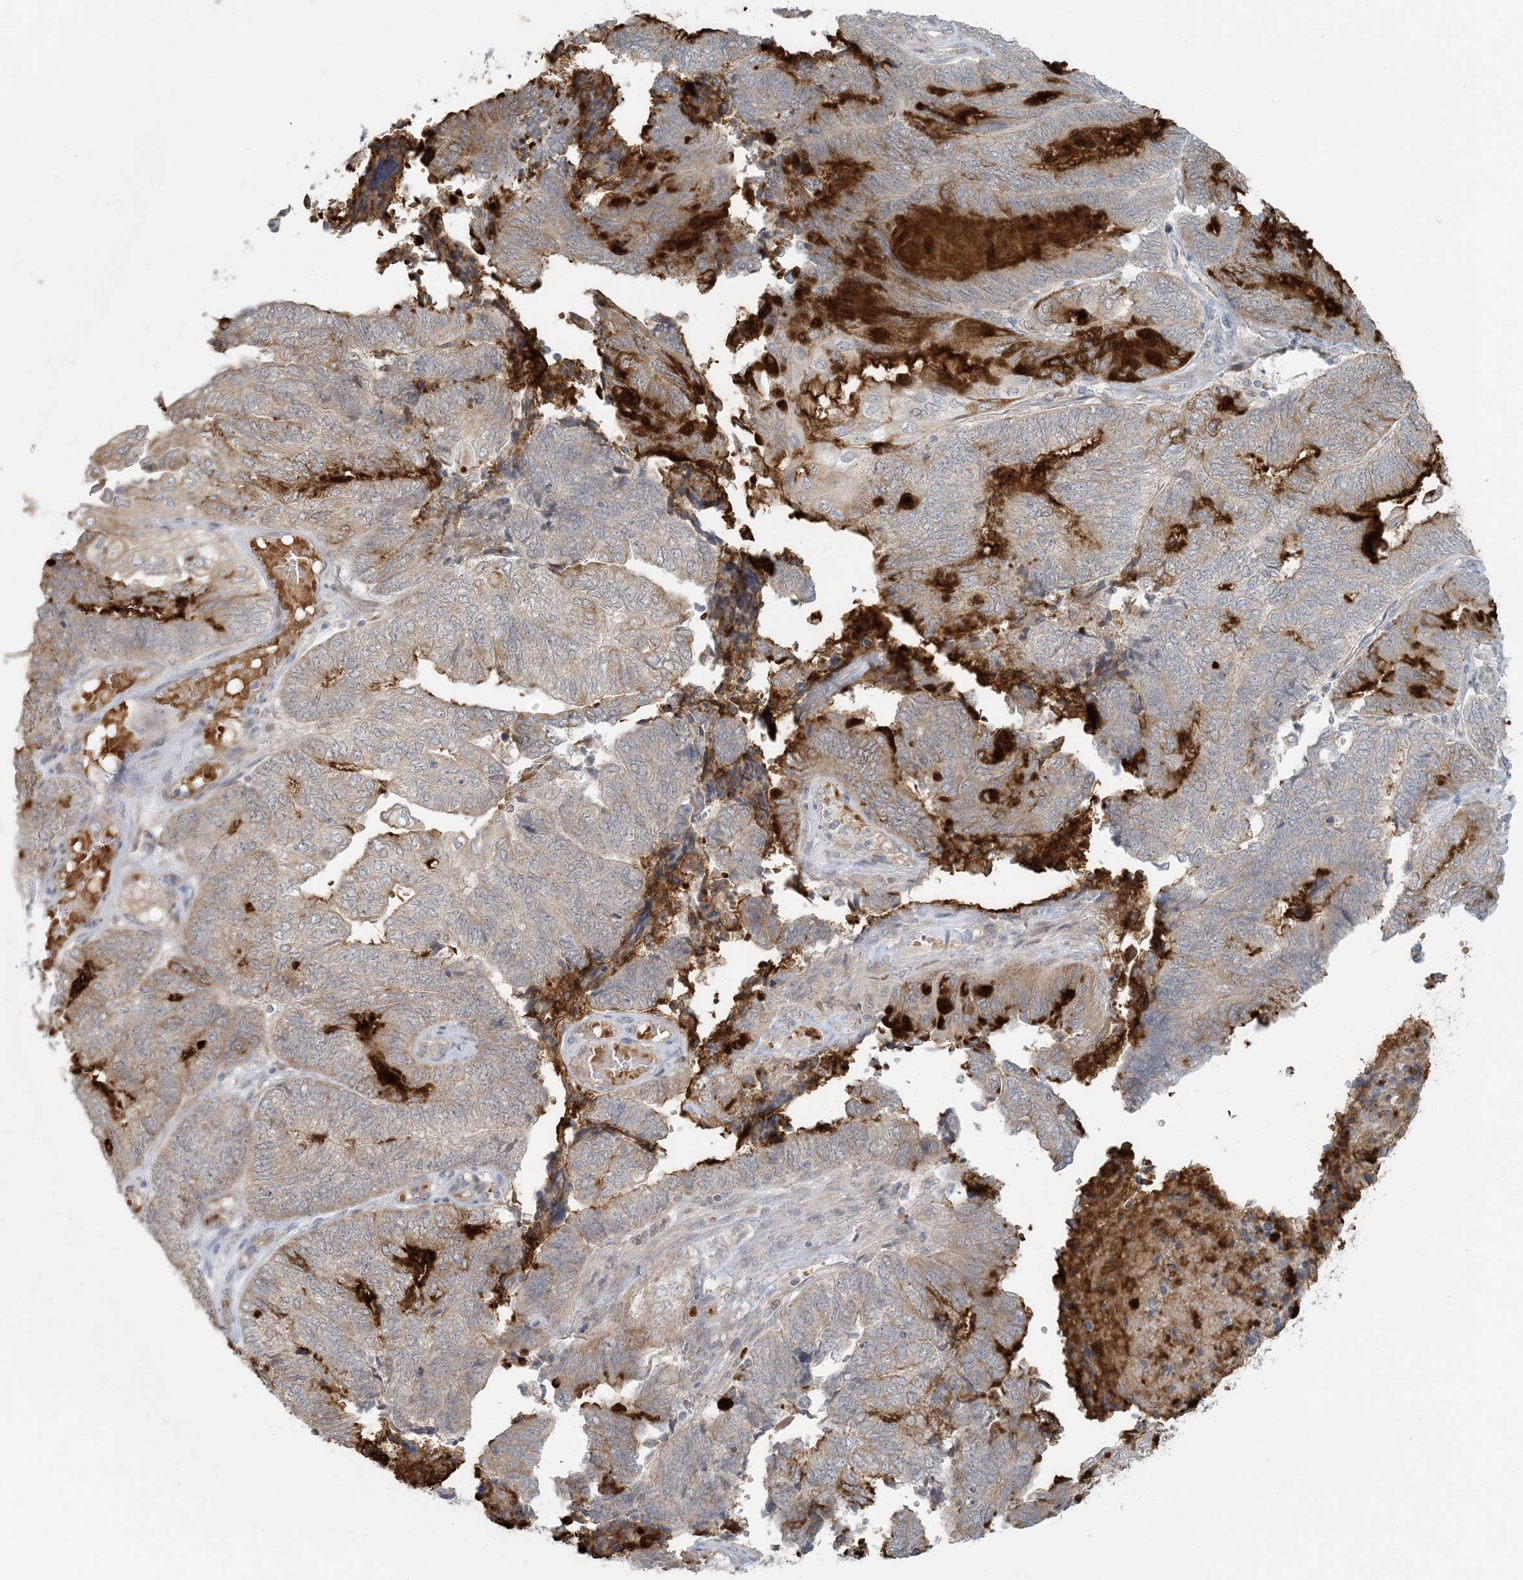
{"staining": {"intensity": "moderate", "quantity": "<25%", "location": "cytoplasmic/membranous"}, "tissue": "endometrial cancer", "cell_type": "Tumor cells", "image_type": "cancer", "snomed": [{"axis": "morphology", "description": "Adenocarcinoma, NOS"}, {"axis": "topography", "description": "Uterus"}, {"axis": "topography", "description": "Endometrium"}], "caption": "Endometrial adenocarcinoma stained with IHC reveals moderate cytoplasmic/membranous positivity in about <25% of tumor cells. Nuclei are stained in blue.", "gene": "CTDNEP1", "patient": {"sex": "female", "age": 70}}